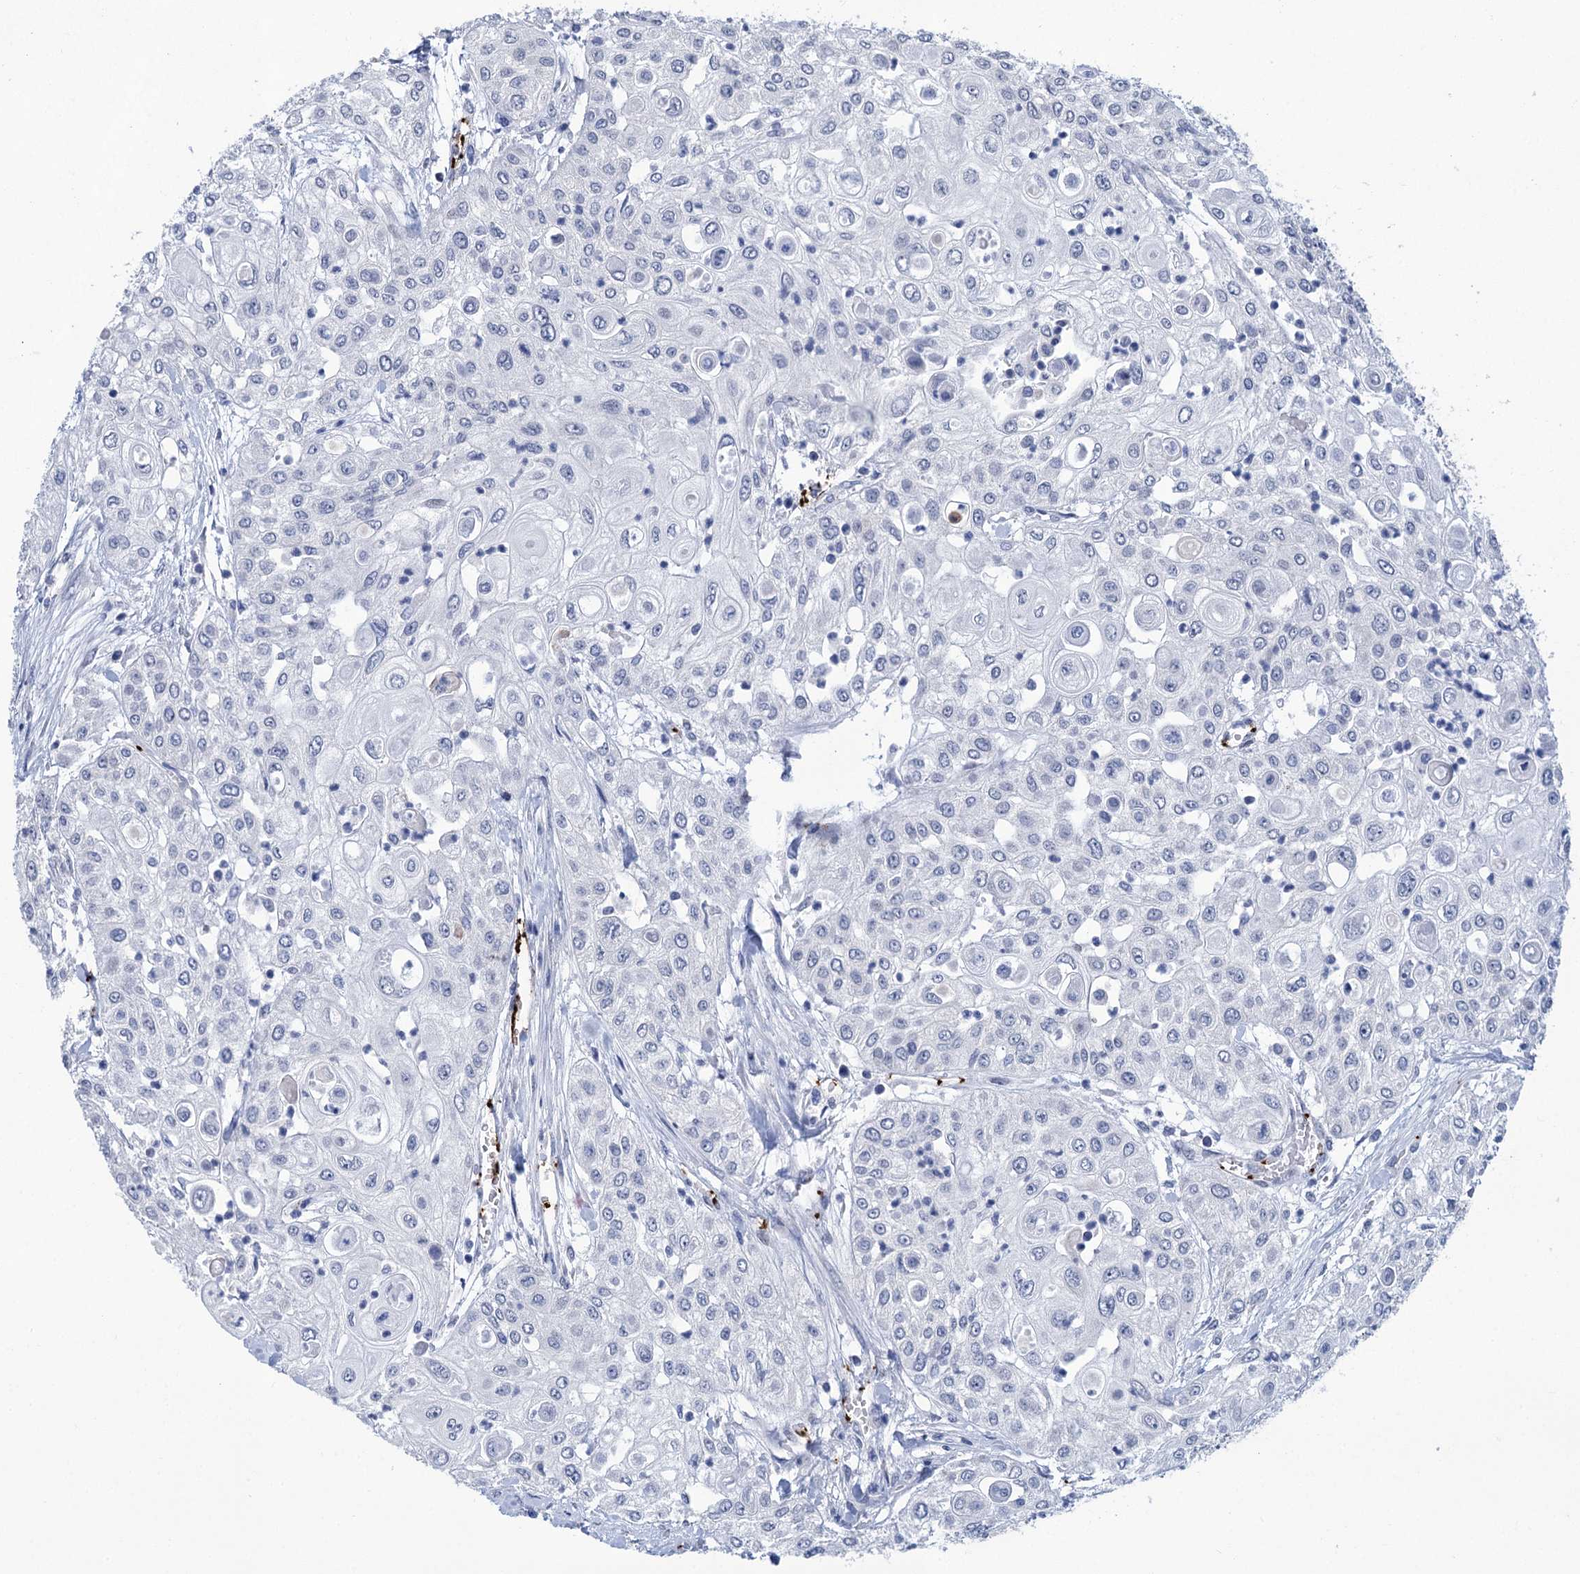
{"staining": {"intensity": "negative", "quantity": "none", "location": "none"}, "tissue": "urothelial cancer", "cell_type": "Tumor cells", "image_type": "cancer", "snomed": [{"axis": "morphology", "description": "Urothelial carcinoma, High grade"}, {"axis": "topography", "description": "Urinary bladder"}], "caption": "Tumor cells show no significant protein staining in urothelial cancer.", "gene": "MON2", "patient": {"sex": "female", "age": 79}}